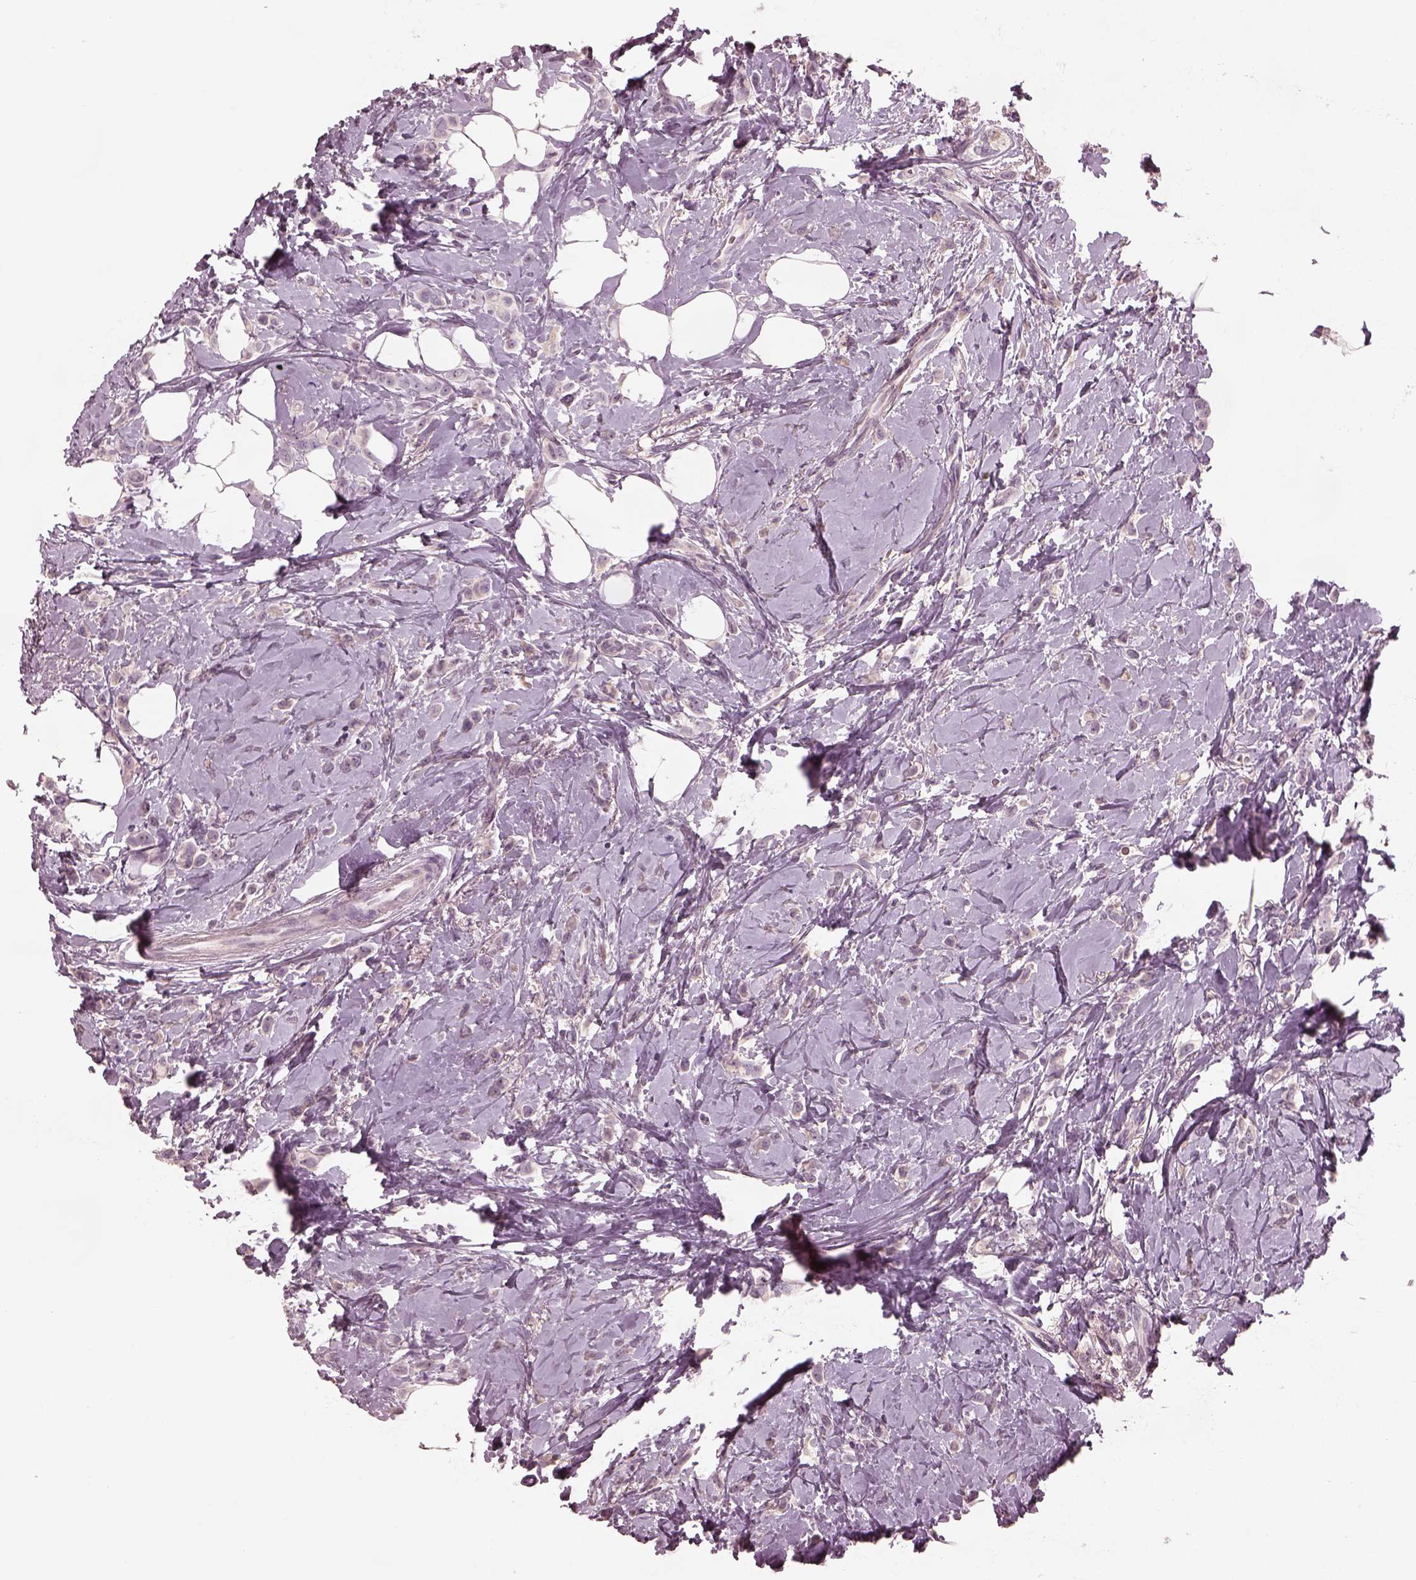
{"staining": {"intensity": "negative", "quantity": "none", "location": "none"}, "tissue": "breast cancer", "cell_type": "Tumor cells", "image_type": "cancer", "snomed": [{"axis": "morphology", "description": "Lobular carcinoma"}, {"axis": "topography", "description": "Breast"}], "caption": "Immunohistochemistry of breast cancer demonstrates no positivity in tumor cells.", "gene": "MIA", "patient": {"sex": "female", "age": 66}}